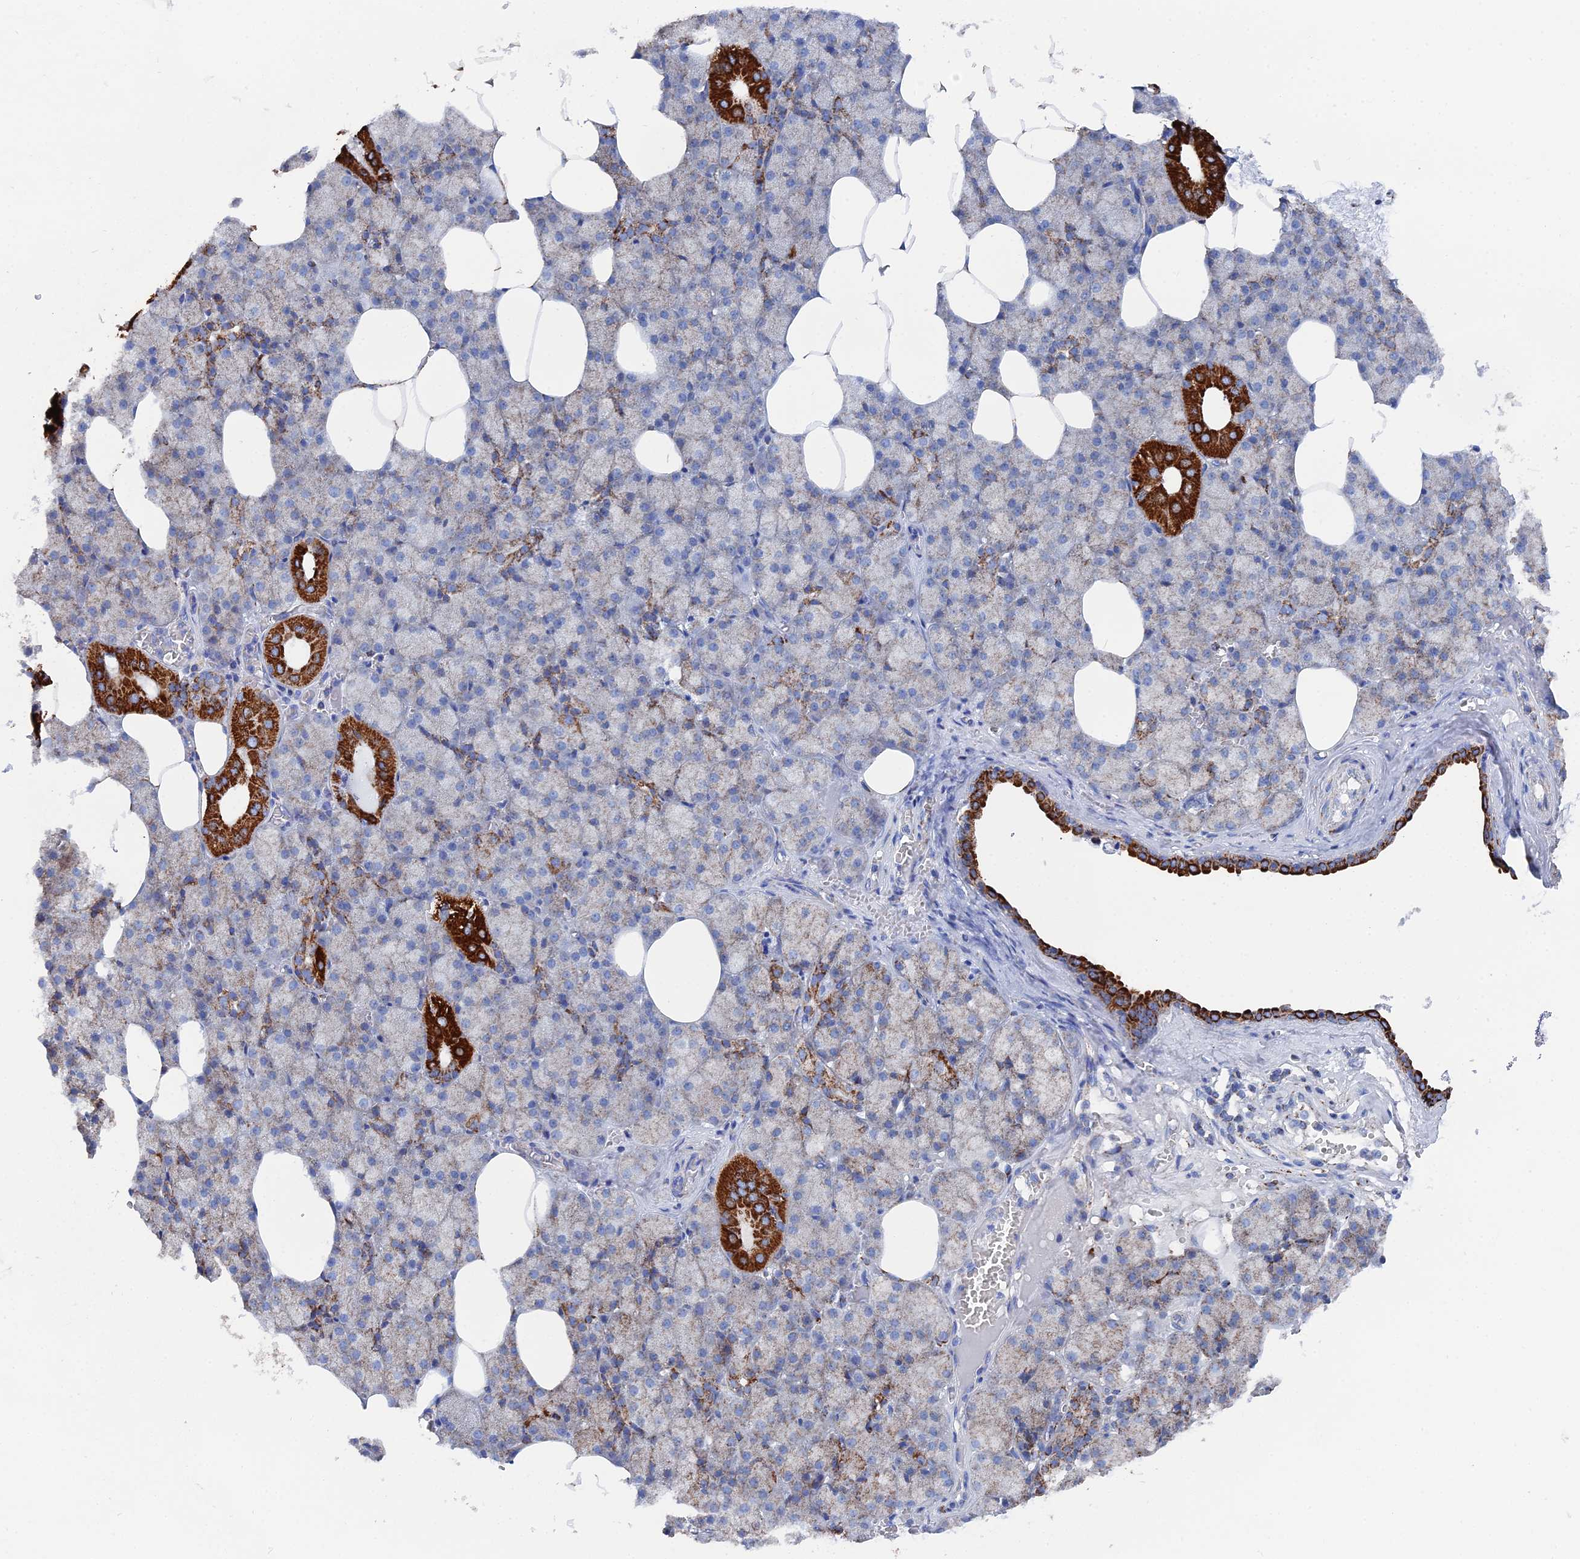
{"staining": {"intensity": "strong", "quantity": "25%-75%", "location": "cytoplasmic/membranous"}, "tissue": "salivary gland", "cell_type": "Glandular cells", "image_type": "normal", "snomed": [{"axis": "morphology", "description": "Normal tissue, NOS"}, {"axis": "topography", "description": "Salivary gland"}], "caption": "This is an image of IHC staining of unremarkable salivary gland, which shows strong expression in the cytoplasmic/membranous of glandular cells.", "gene": "IFT80", "patient": {"sex": "male", "age": 62}}